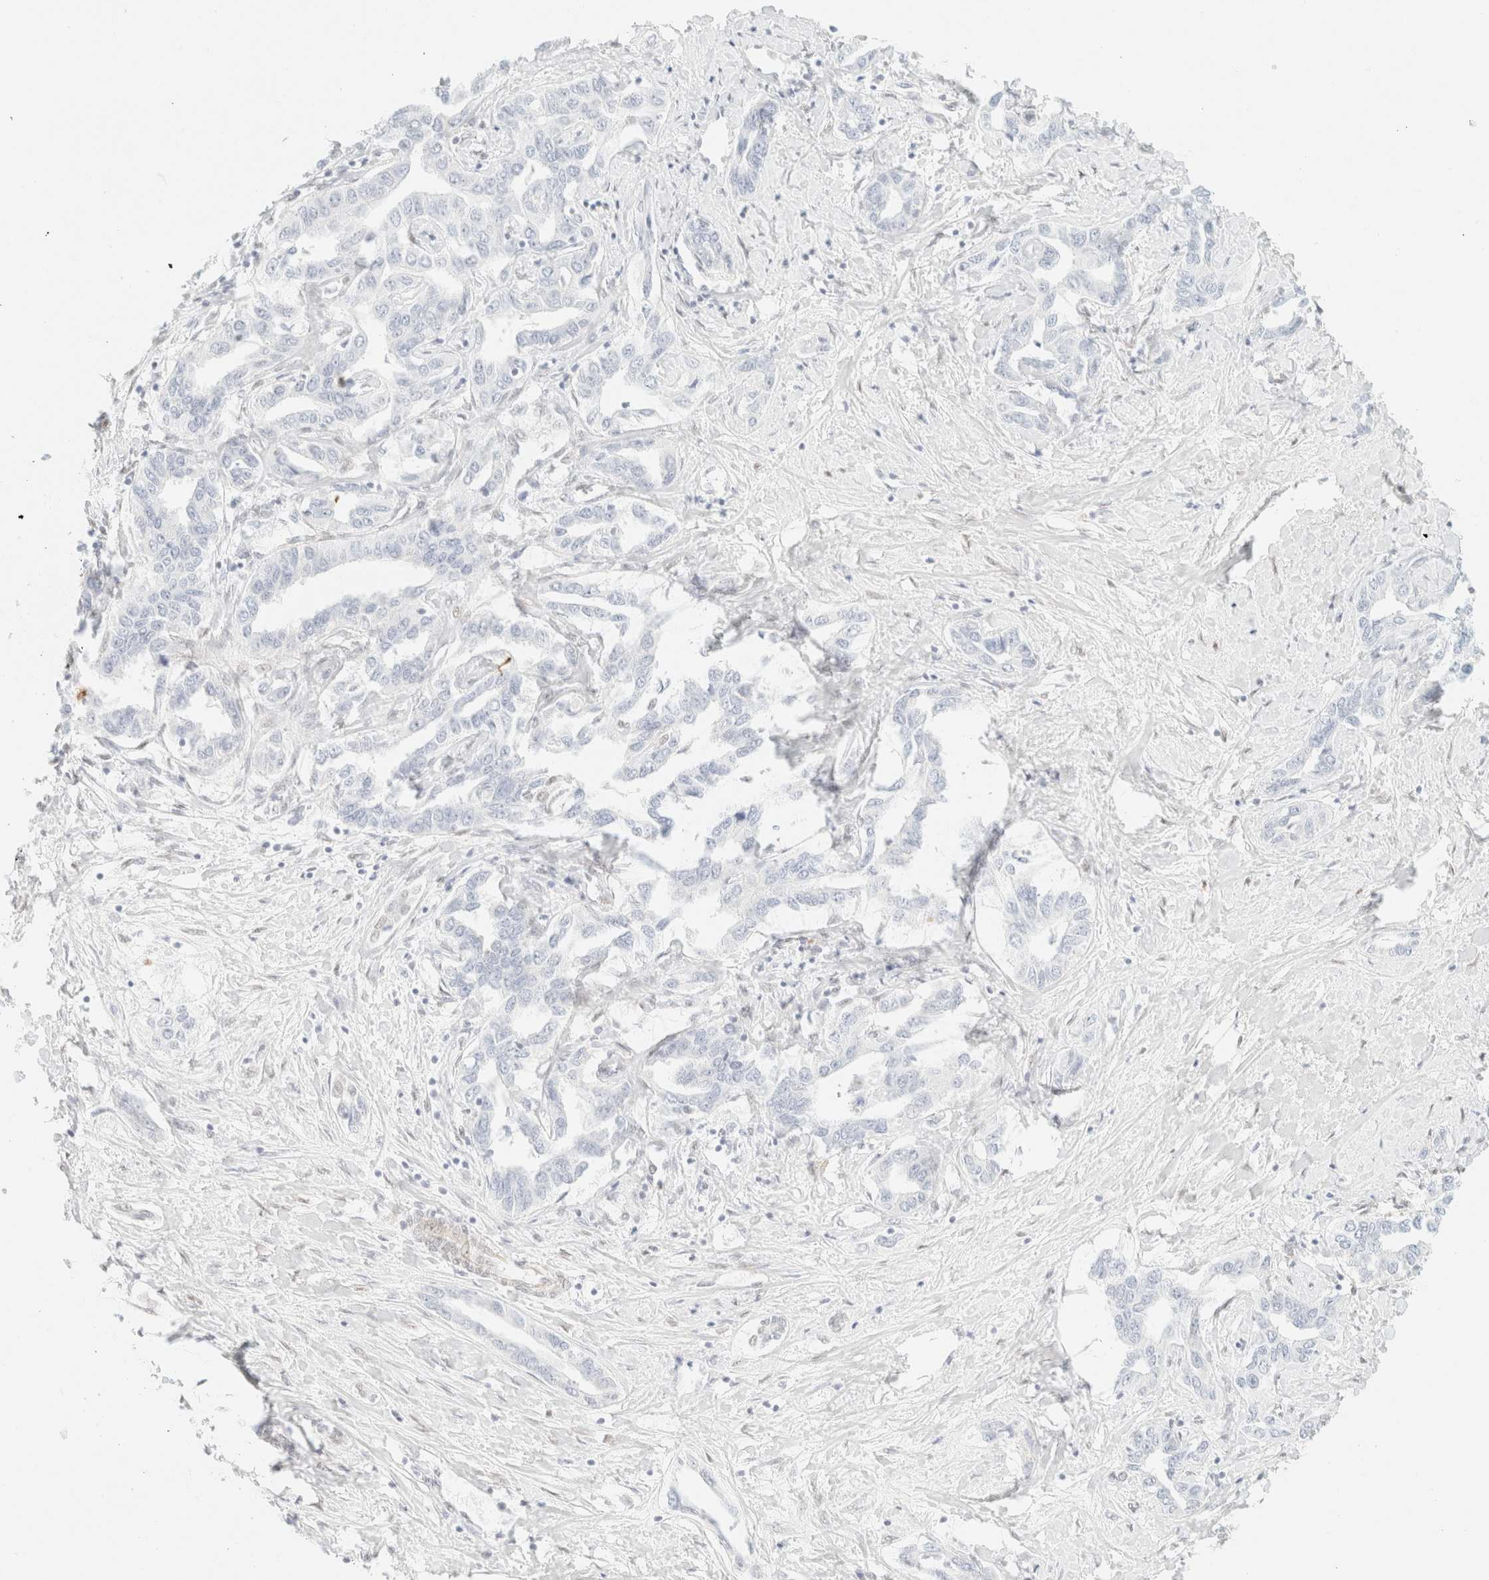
{"staining": {"intensity": "negative", "quantity": "none", "location": "none"}, "tissue": "liver cancer", "cell_type": "Tumor cells", "image_type": "cancer", "snomed": [{"axis": "morphology", "description": "Cholangiocarcinoma"}, {"axis": "topography", "description": "Liver"}], "caption": "Tumor cells show no significant positivity in liver cancer.", "gene": "ZSCAN18", "patient": {"sex": "male", "age": 59}}